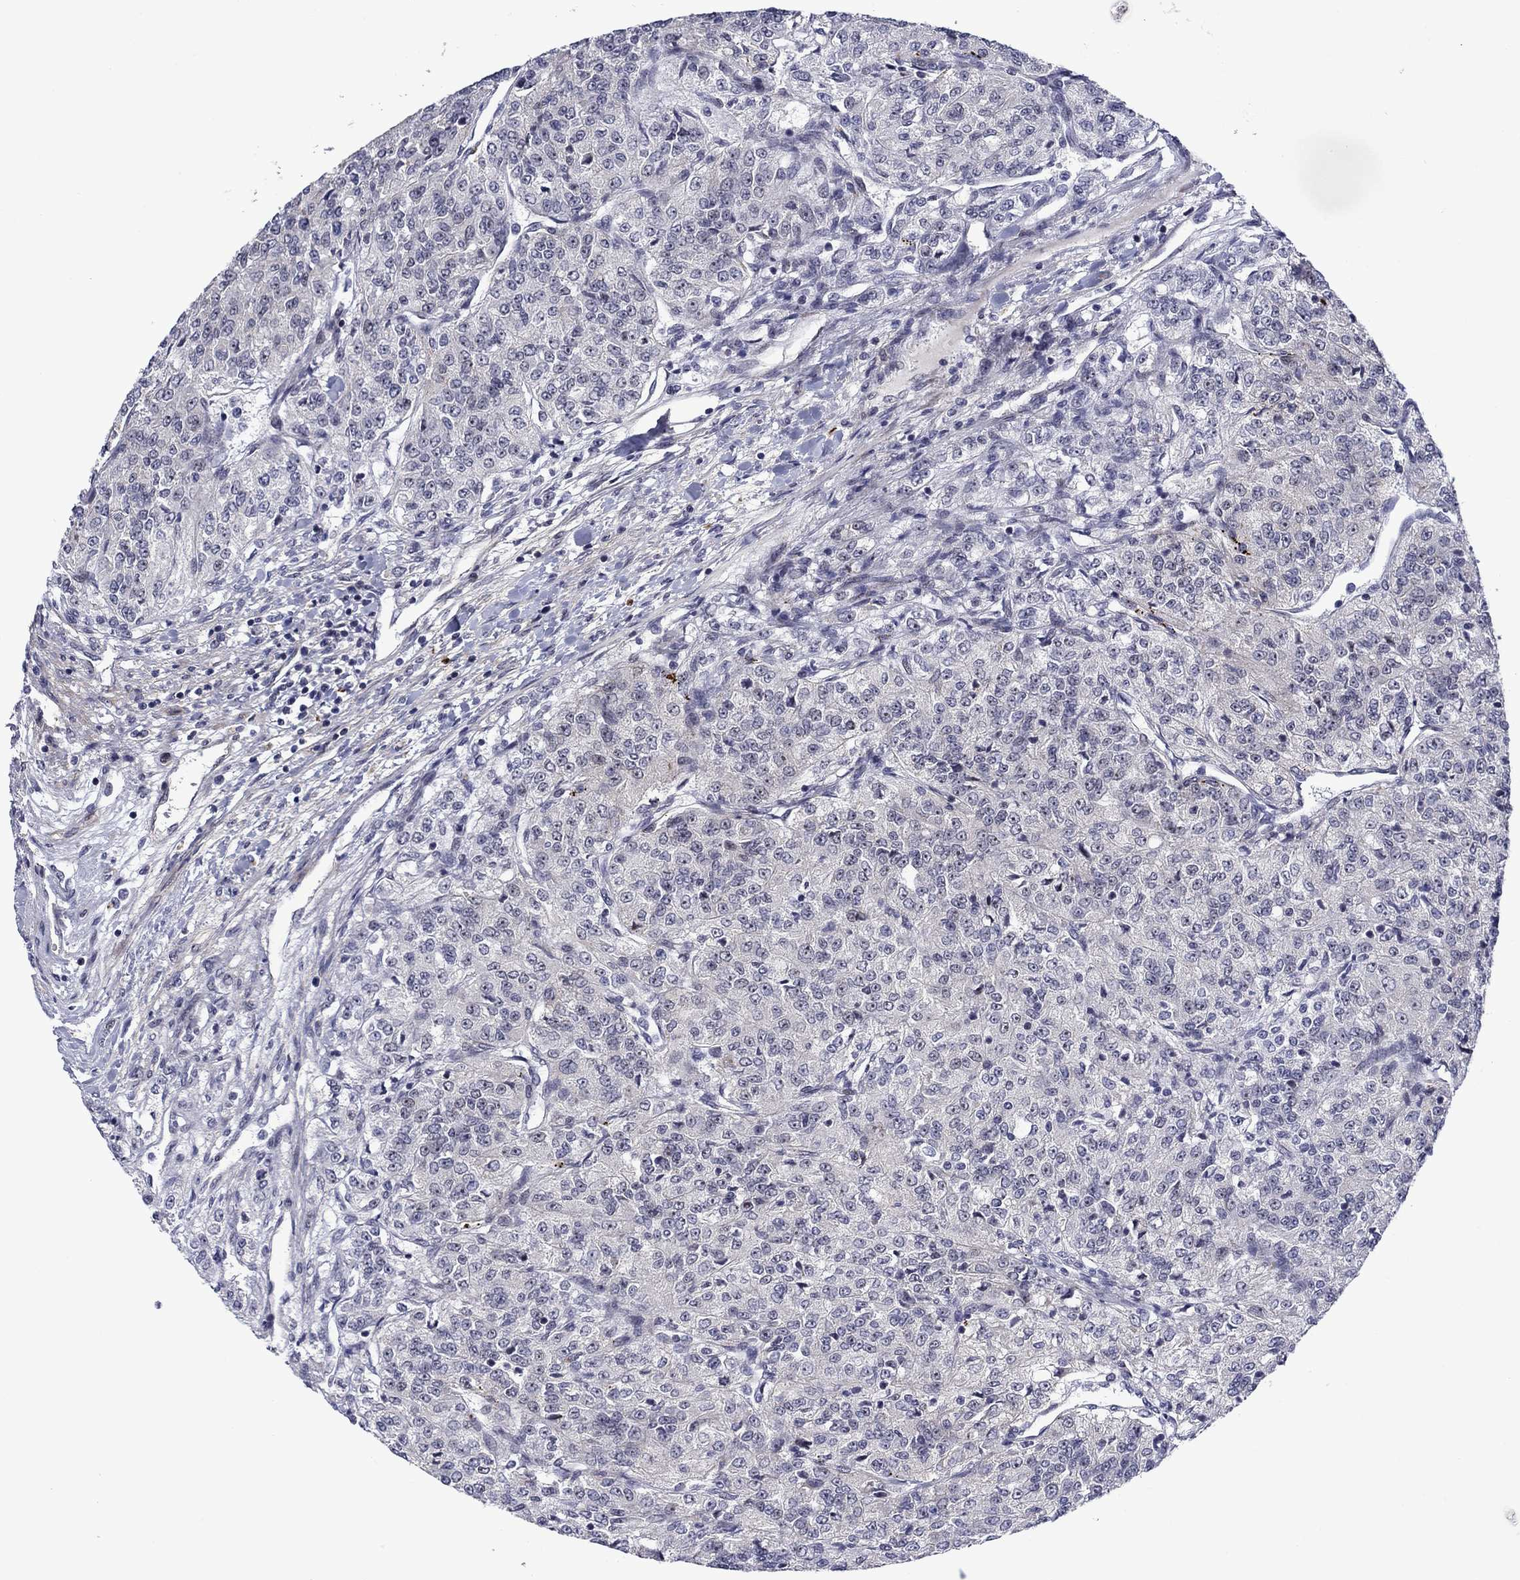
{"staining": {"intensity": "negative", "quantity": "none", "location": "none"}, "tissue": "renal cancer", "cell_type": "Tumor cells", "image_type": "cancer", "snomed": [{"axis": "morphology", "description": "Adenocarcinoma, NOS"}, {"axis": "topography", "description": "Kidney"}], "caption": "Immunohistochemistry of renal cancer (adenocarcinoma) reveals no expression in tumor cells.", "gene": "SURF2", "patient": {"sex": "female", "age": 63}}